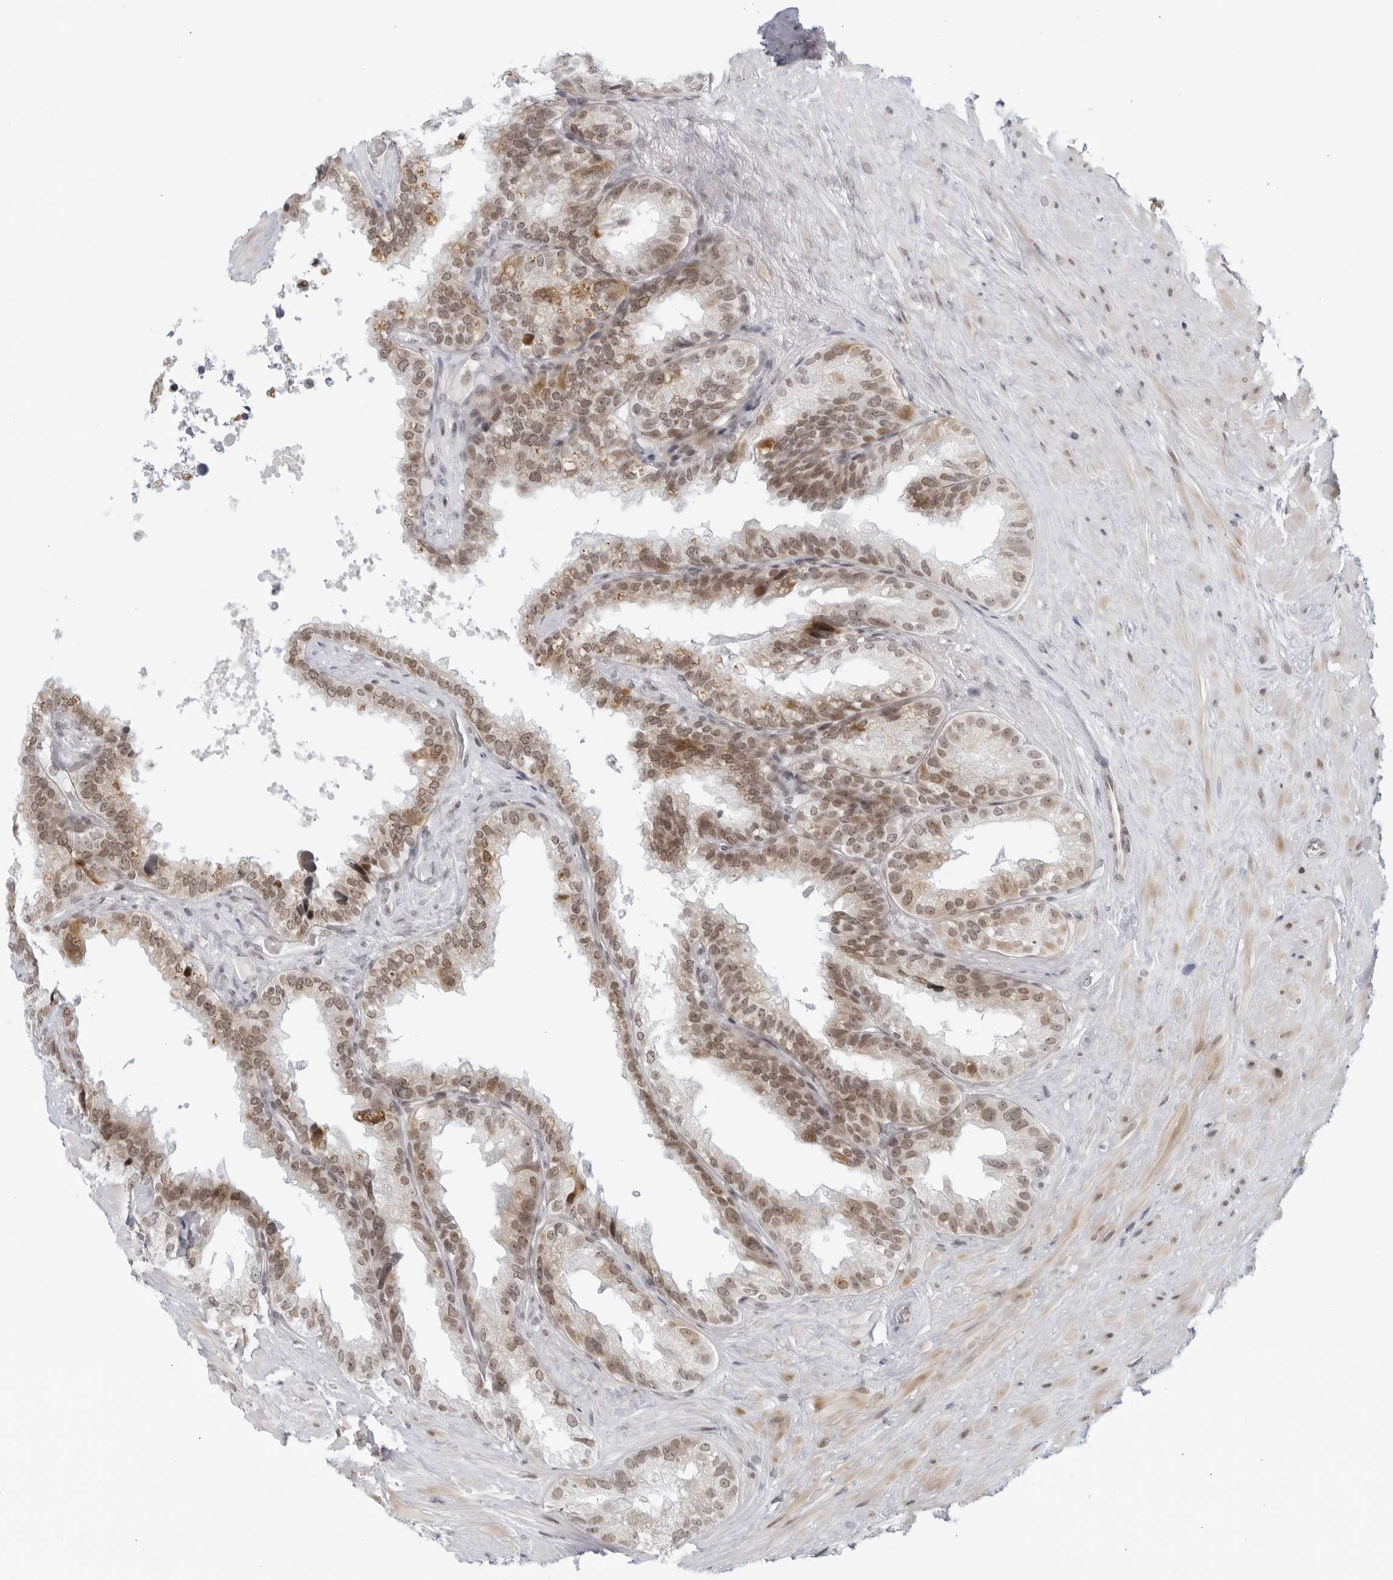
{"staining": {"intensity": "moderate", "quantity": ">75%", "location": "nuclear"}, "tissue": "seminal vesicle", "cell_type": "Glandular cells", "image_type": "normal", "snomed": [{"axis": "morphology", "description": "Normal tissue, NOS"}, {"axis": "topography", "description": "Seminal veicle"}], "caption": "Immunohistochemical staining of unremarkable seminal vesicle reveals >75% levels of moderate nuclear protein staining in about >75% of glandular cells.", "gene": "RAB11FIP3", "patient": {"sex": "male", "age": 80}}